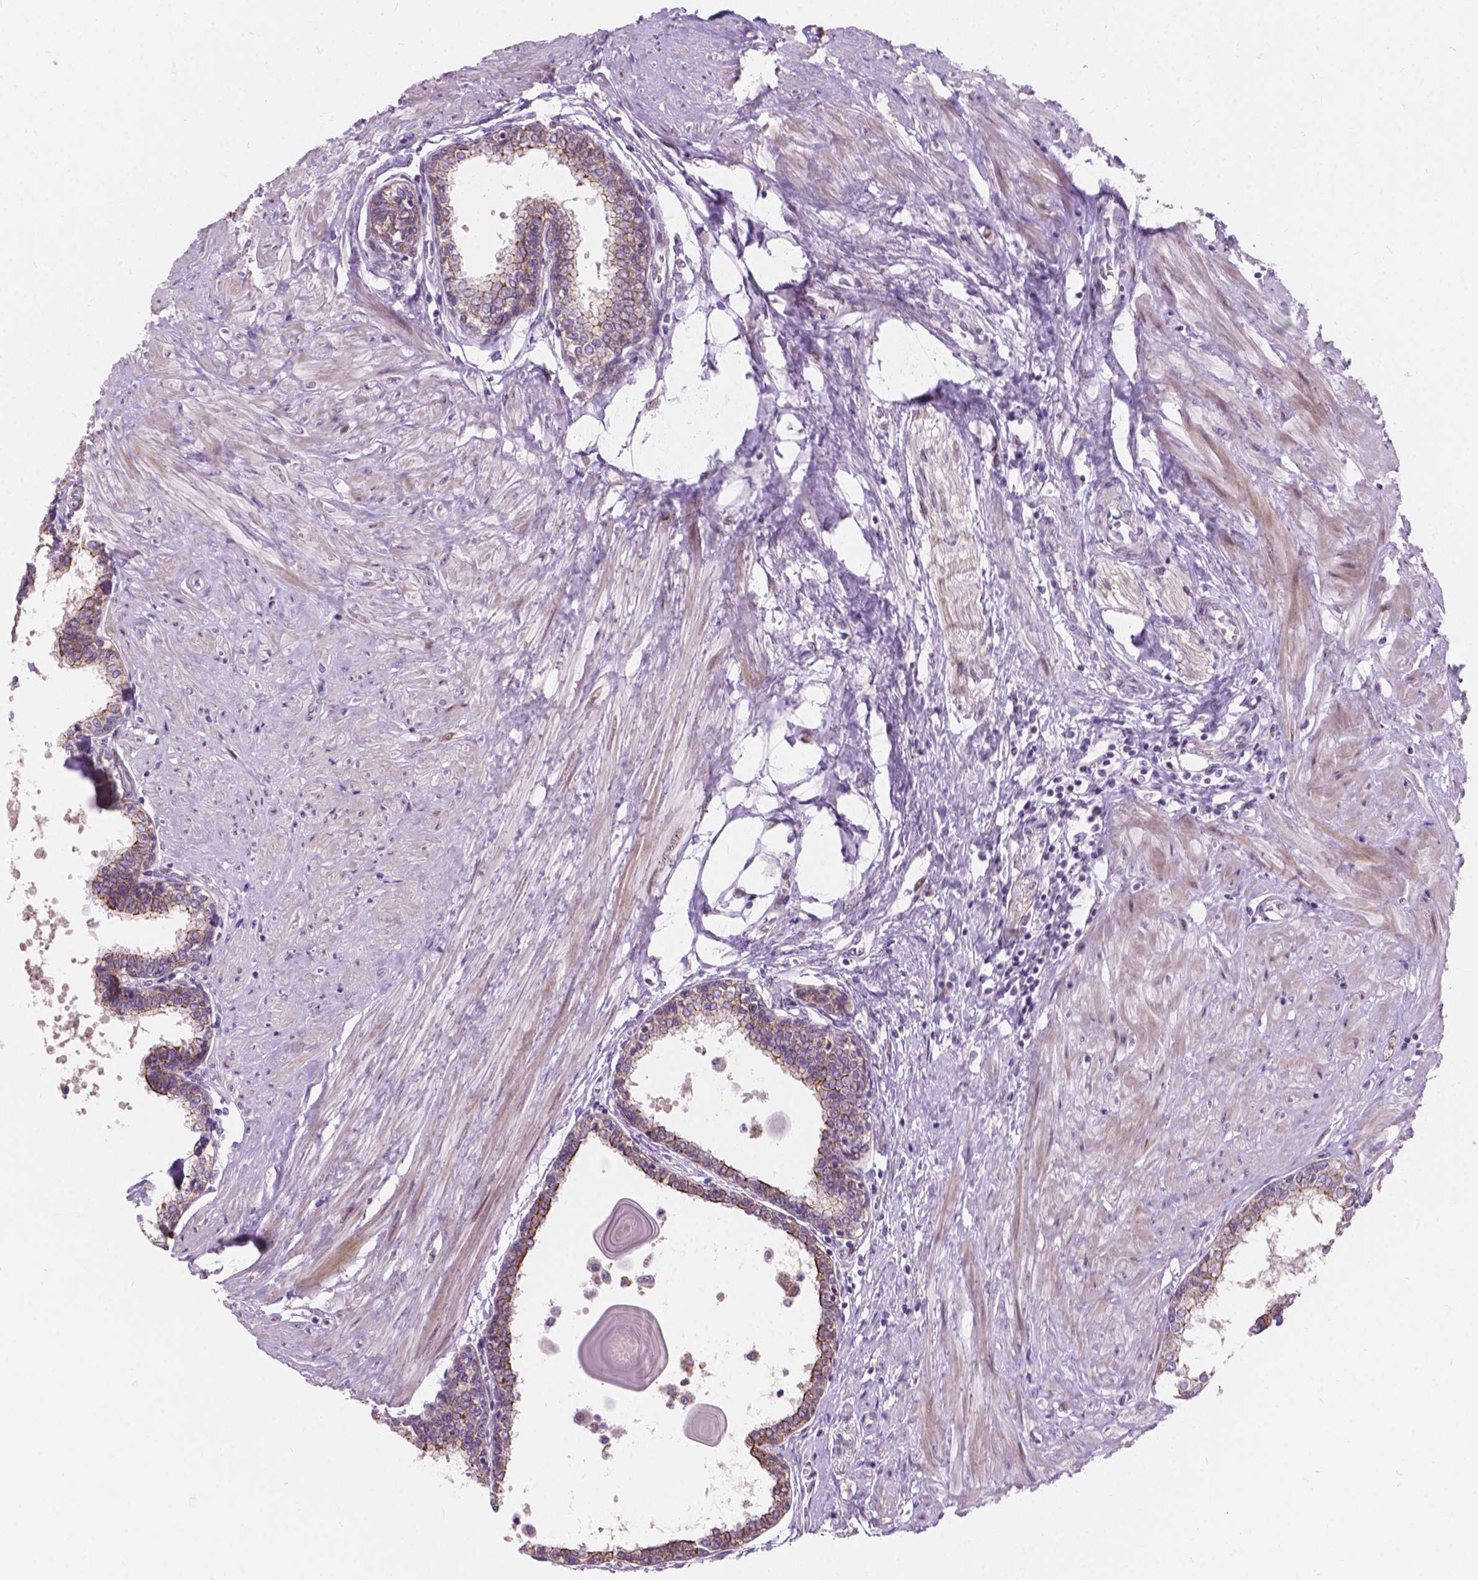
{"staining": {"intensity": "weak", "quantity": ">75%", "location": "cytoplasmic/membranous"}, "tissue": "prostate", "cell_type": "Glandular cells", "image_type": "normal", "snomed": [{"axis": "morphology", "description": "Normal tissue, NOS"}, {"axis": "topography", "description": "Prostate"}], "caption": "This image exhibits immunohistochemistry staining of normal human prostate, with low weak cytoplasmic/membranous staining in about >75% of glandular cells.", "gene": "MYH14", "patient": {"sex": "male", "age": 55}}